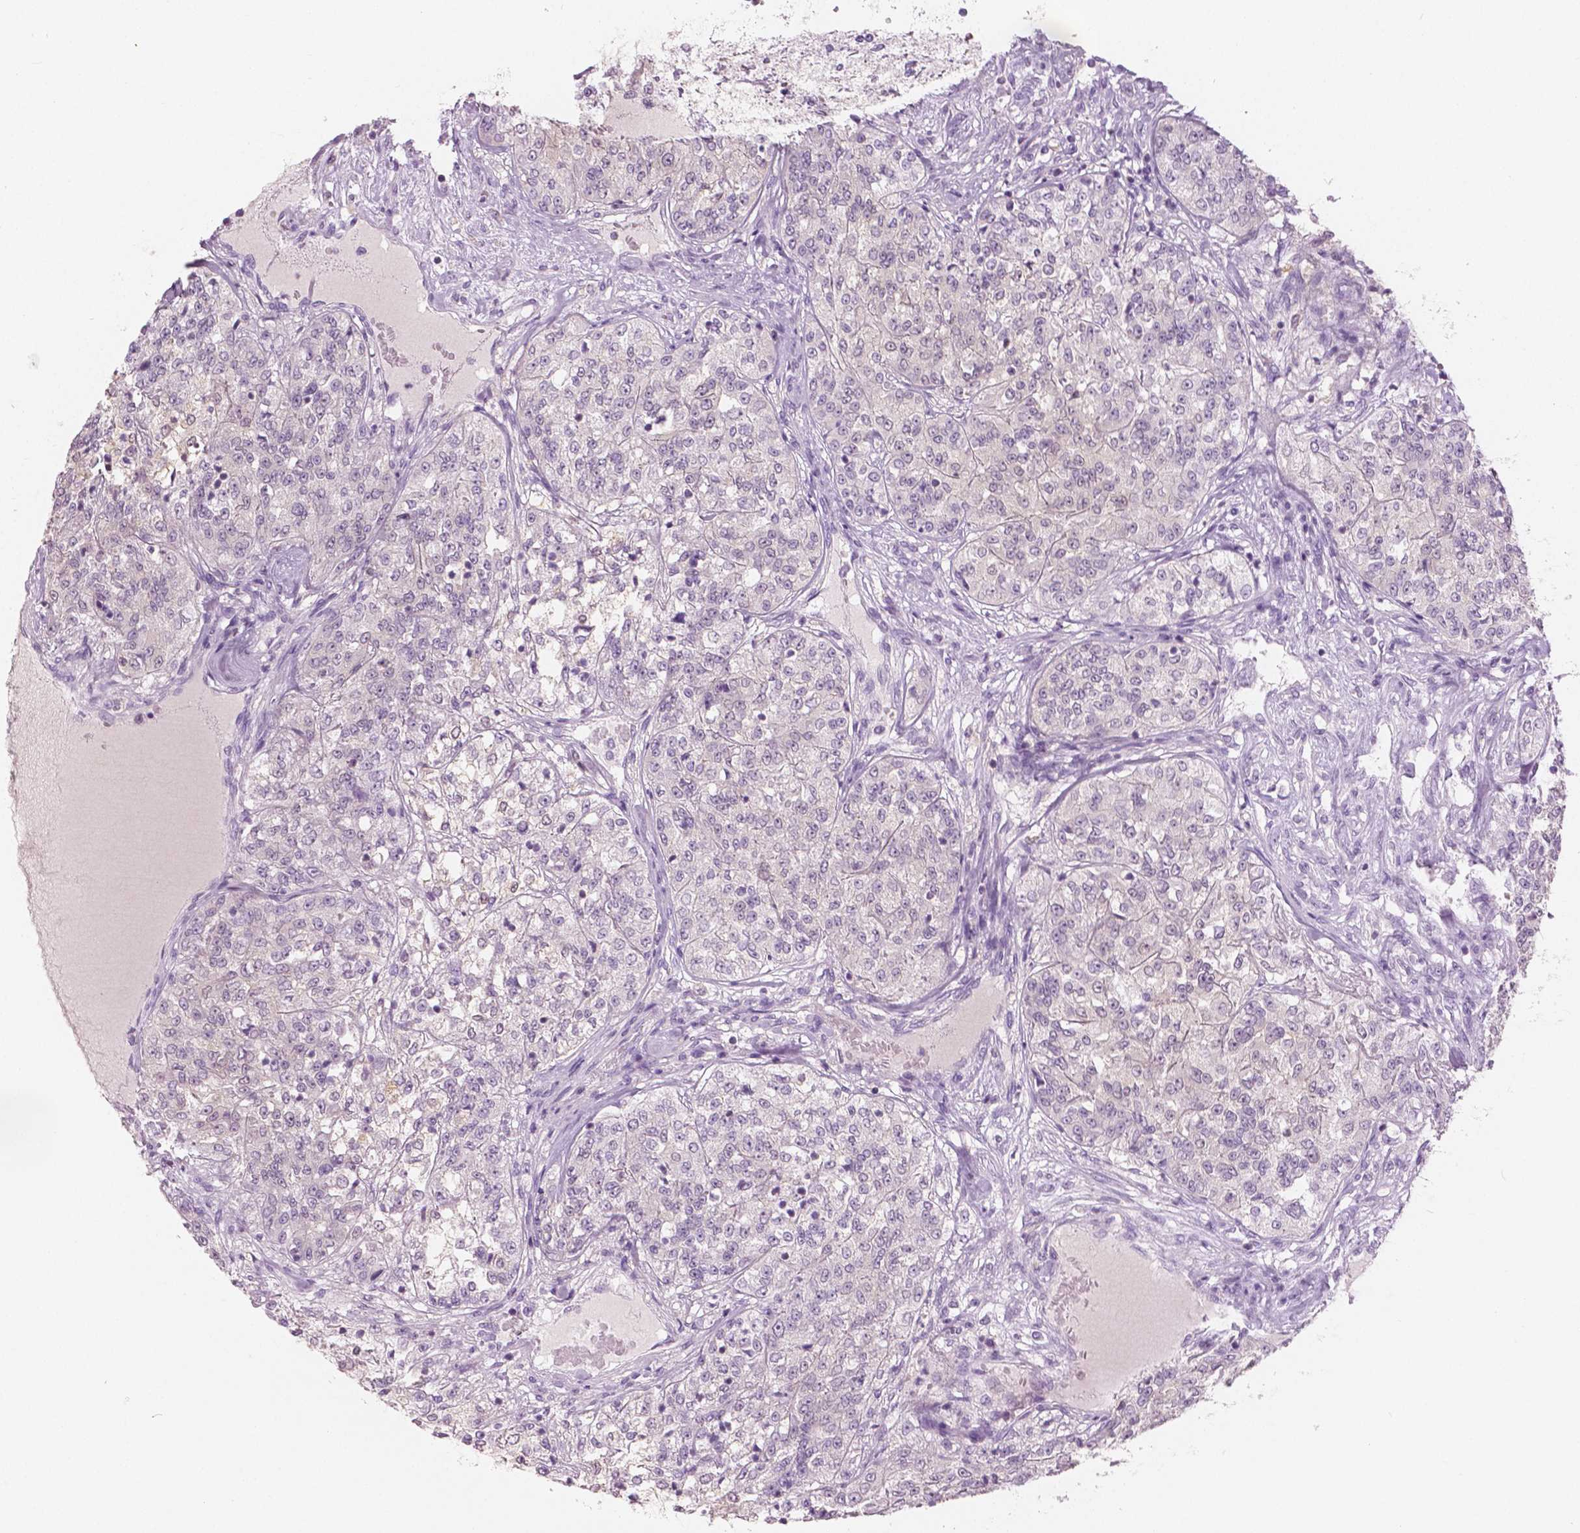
{"staining": {"intensity": "negative", "quantity": "none", "location": "none"}, "tissue": "renal cancer", "cell_type": "Tumor cells", "image_type": "cancer", "snomed": [{"axis": "morphology", "description": "Adenocarcinoma, NOS"}, {"axis": "topography", "description": "Kidney"}], "caption": "Human renal cancer (adenocarcinoma) stained for a protein using immunohistochemistry displays no positivity in tumor cells.", "gene": "GALM", "patient": {"sex": "female", "age": 63}}